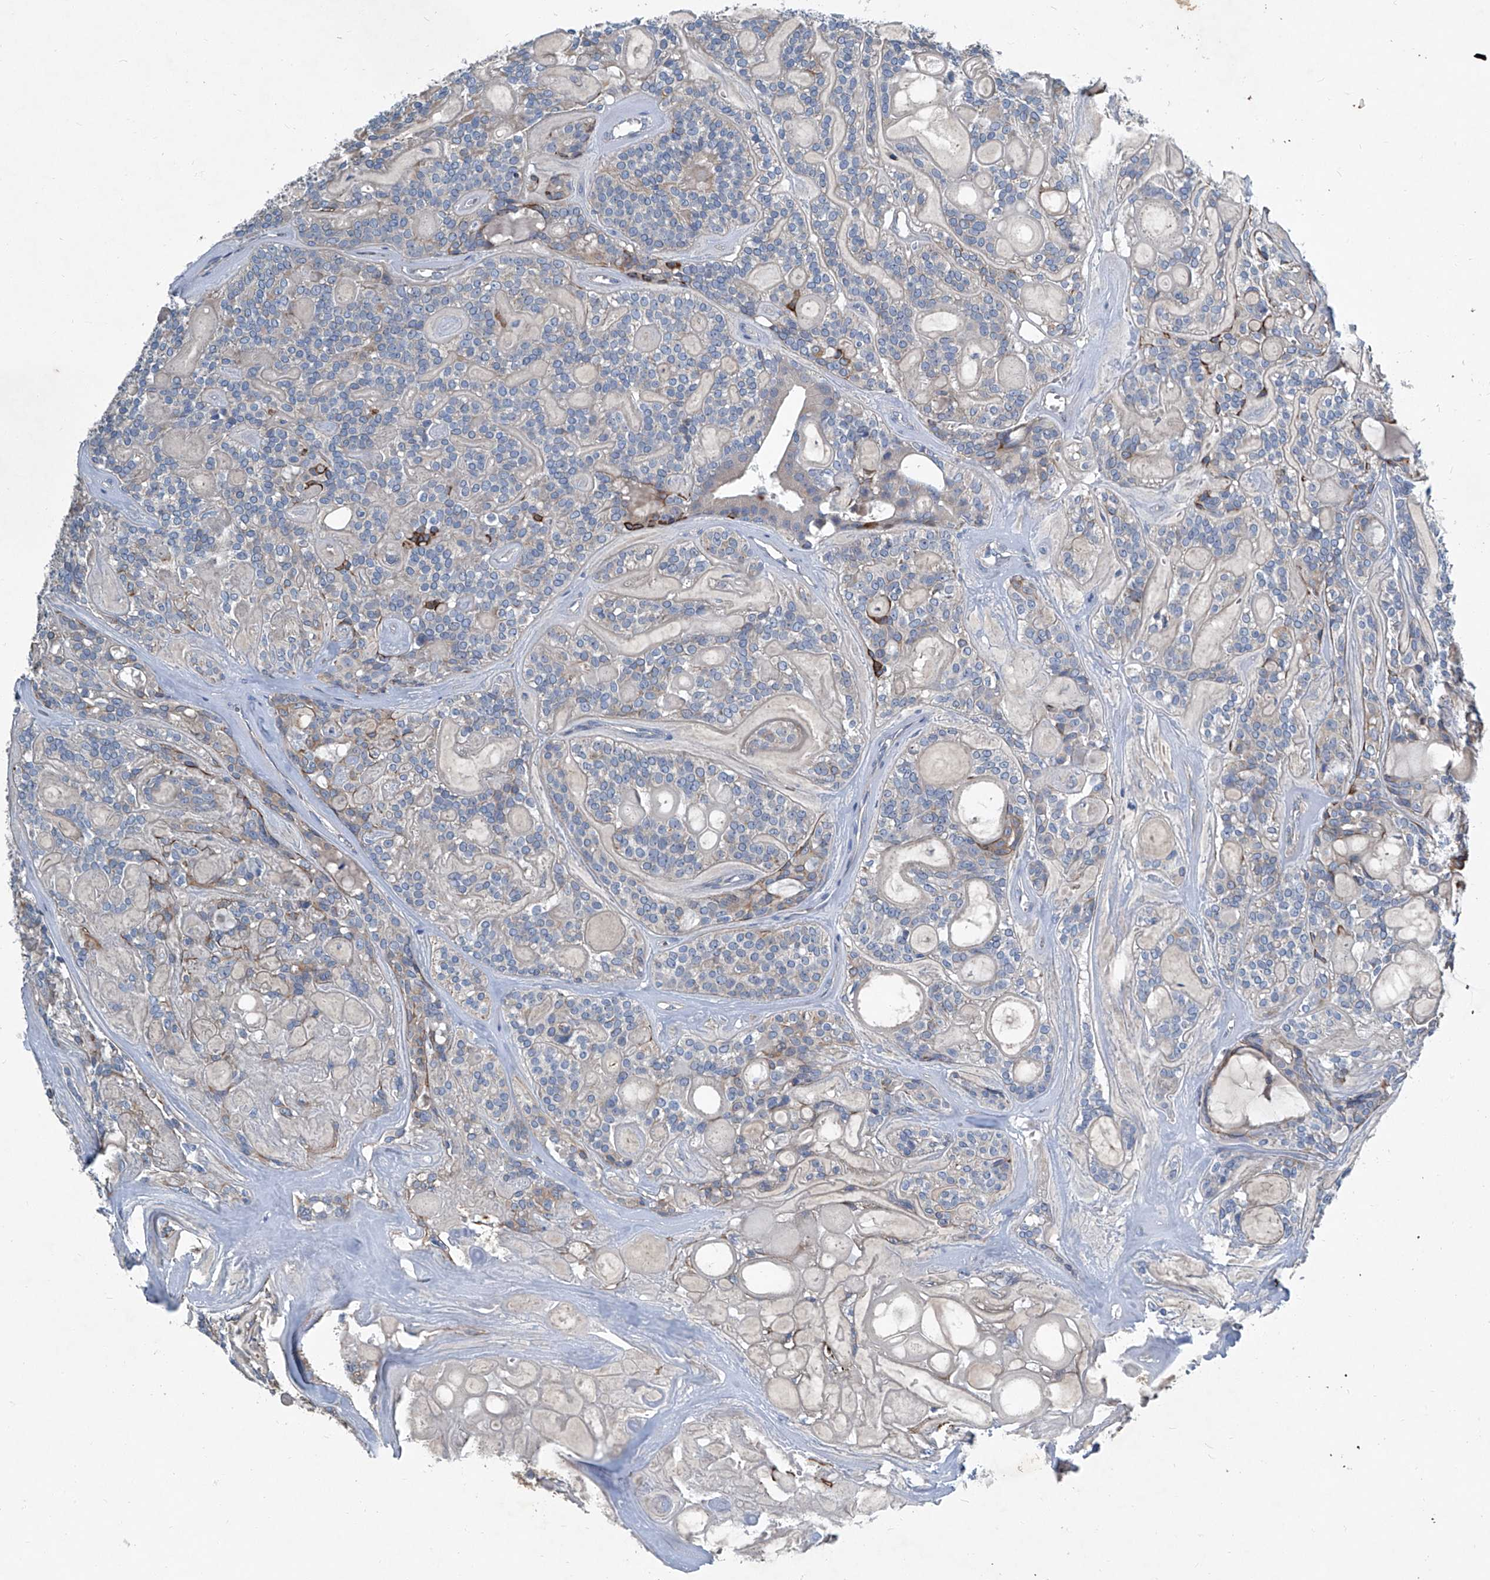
{"staining": {"intensity": "negative", "quantity": "none", "location": "none"}, "tissue": "head and neck cancer", "cell_type": "Tumor cells", "image_type": "cancer", "snomed": [{"axis": "morphology", "description": "Adenocarcinoma, NOS"}, {"axis": "topography", "description": "Head-Neck"}], "caption": "Immunohistochemical staining of human adenocarcinoma (head and neck) displays no significant expression in tumor cells. Brightfield microscopy of immunohistochemistry (IHC) stained with DAB (brown) and hematoxylin (blue), captured at high magnification.", "gene": "SLC26A11", "patient": {"sex": "male", "age": 66}}